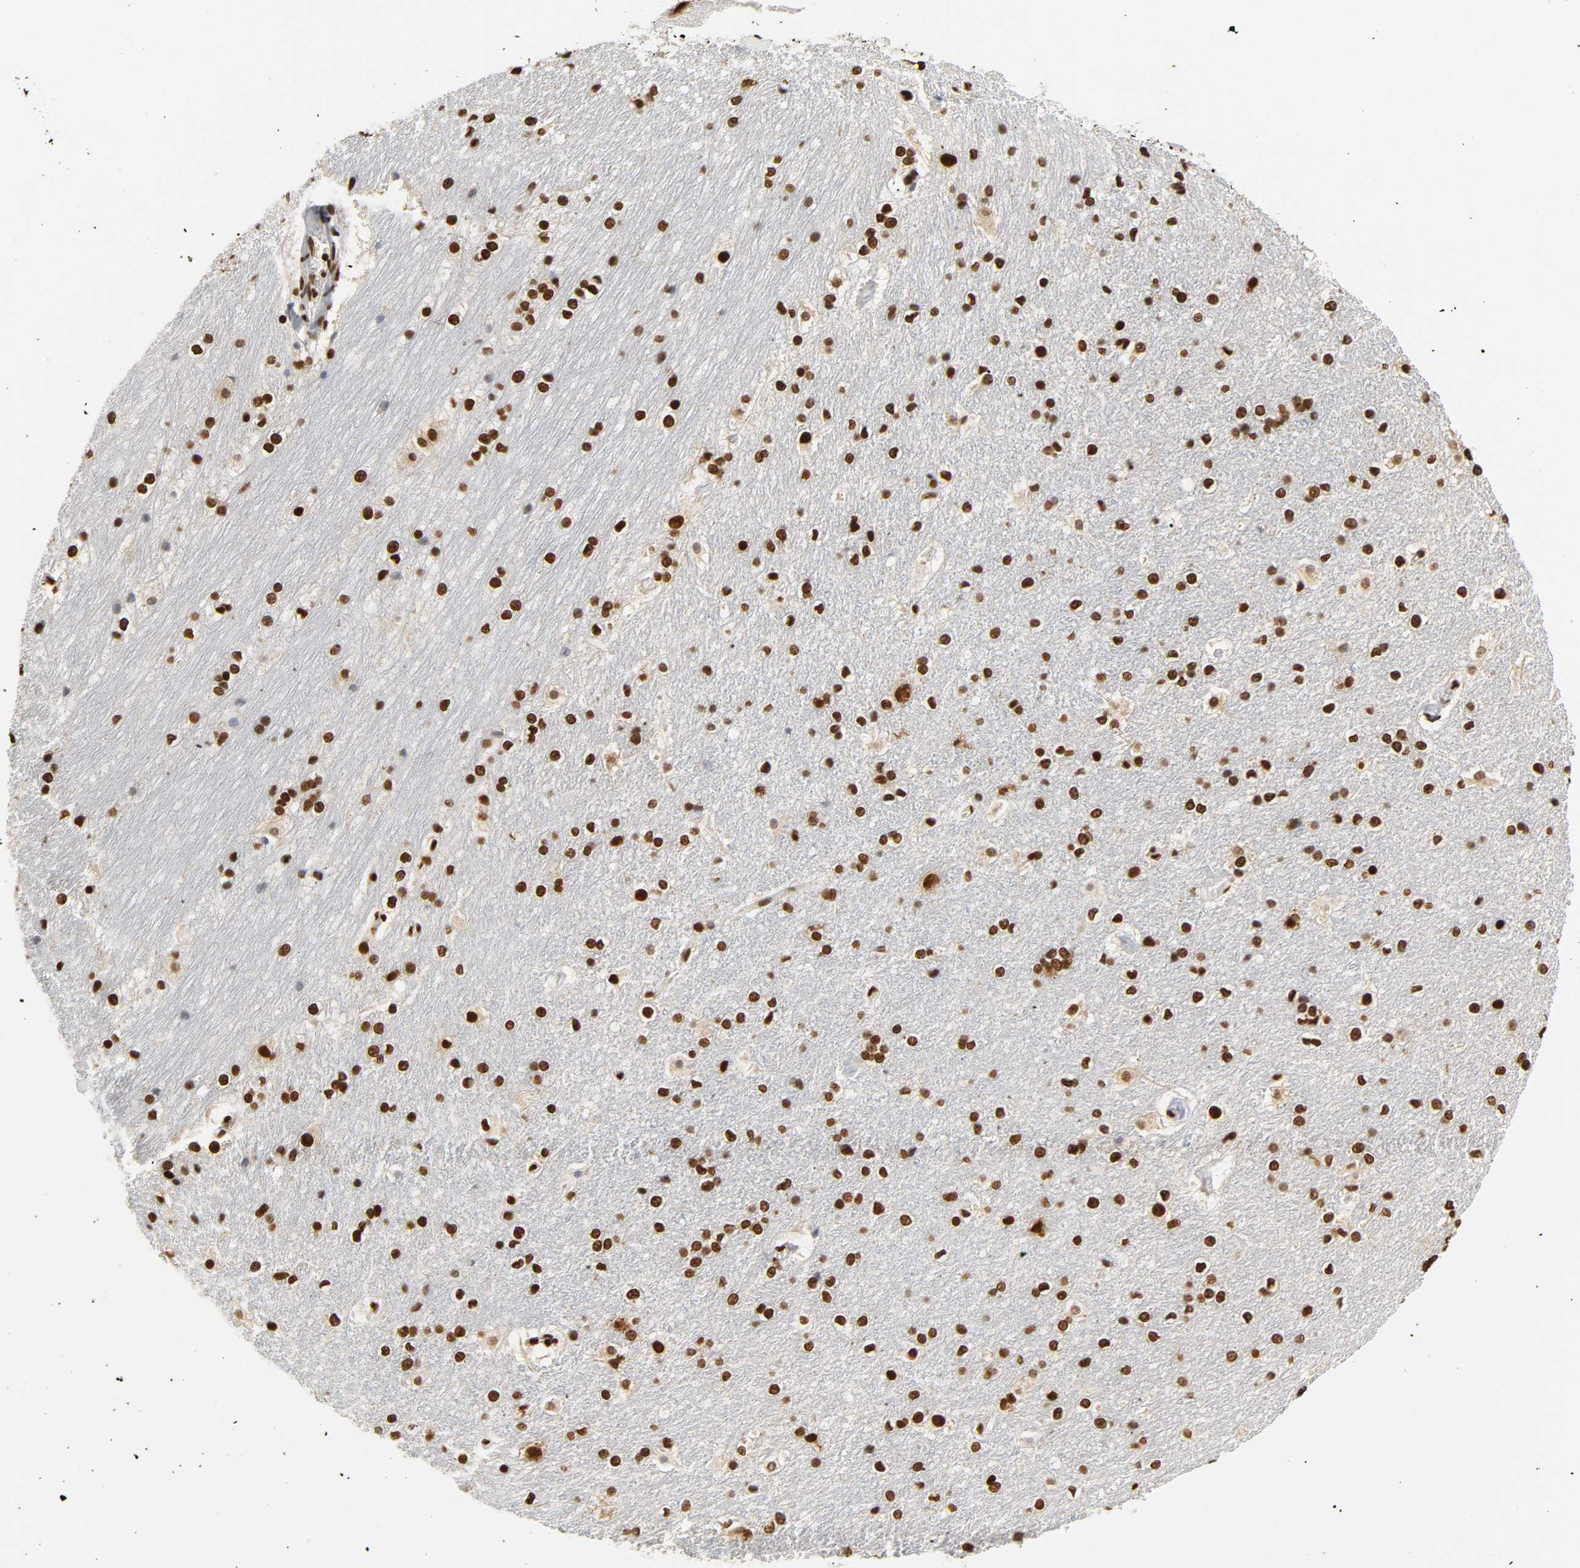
{"staining": {"intensity": "strong", "quantity": ">75%", "location": "nuclear"}, "tissue": "hippocampus", "cell_type": "Glial cells", "image_type": "normal", "snomed": [{"axis": "morphology", "description": "Normal tissue, NOS"}, {"axis": "topography", "description": "Hippocampus"}], "caption": "Protein staining of unremarkable hippocampus reveals strong nuclear expression in approximately >75% of glial cells. The staining is performed using DAB (3,3'-diaminobenzidine) brown chromogen to label protein expression. The nuclei are counter-stained blue using hematoxylin.", "gene": "HNRNPC", "patient": {"sex": "female", "age": 19}}